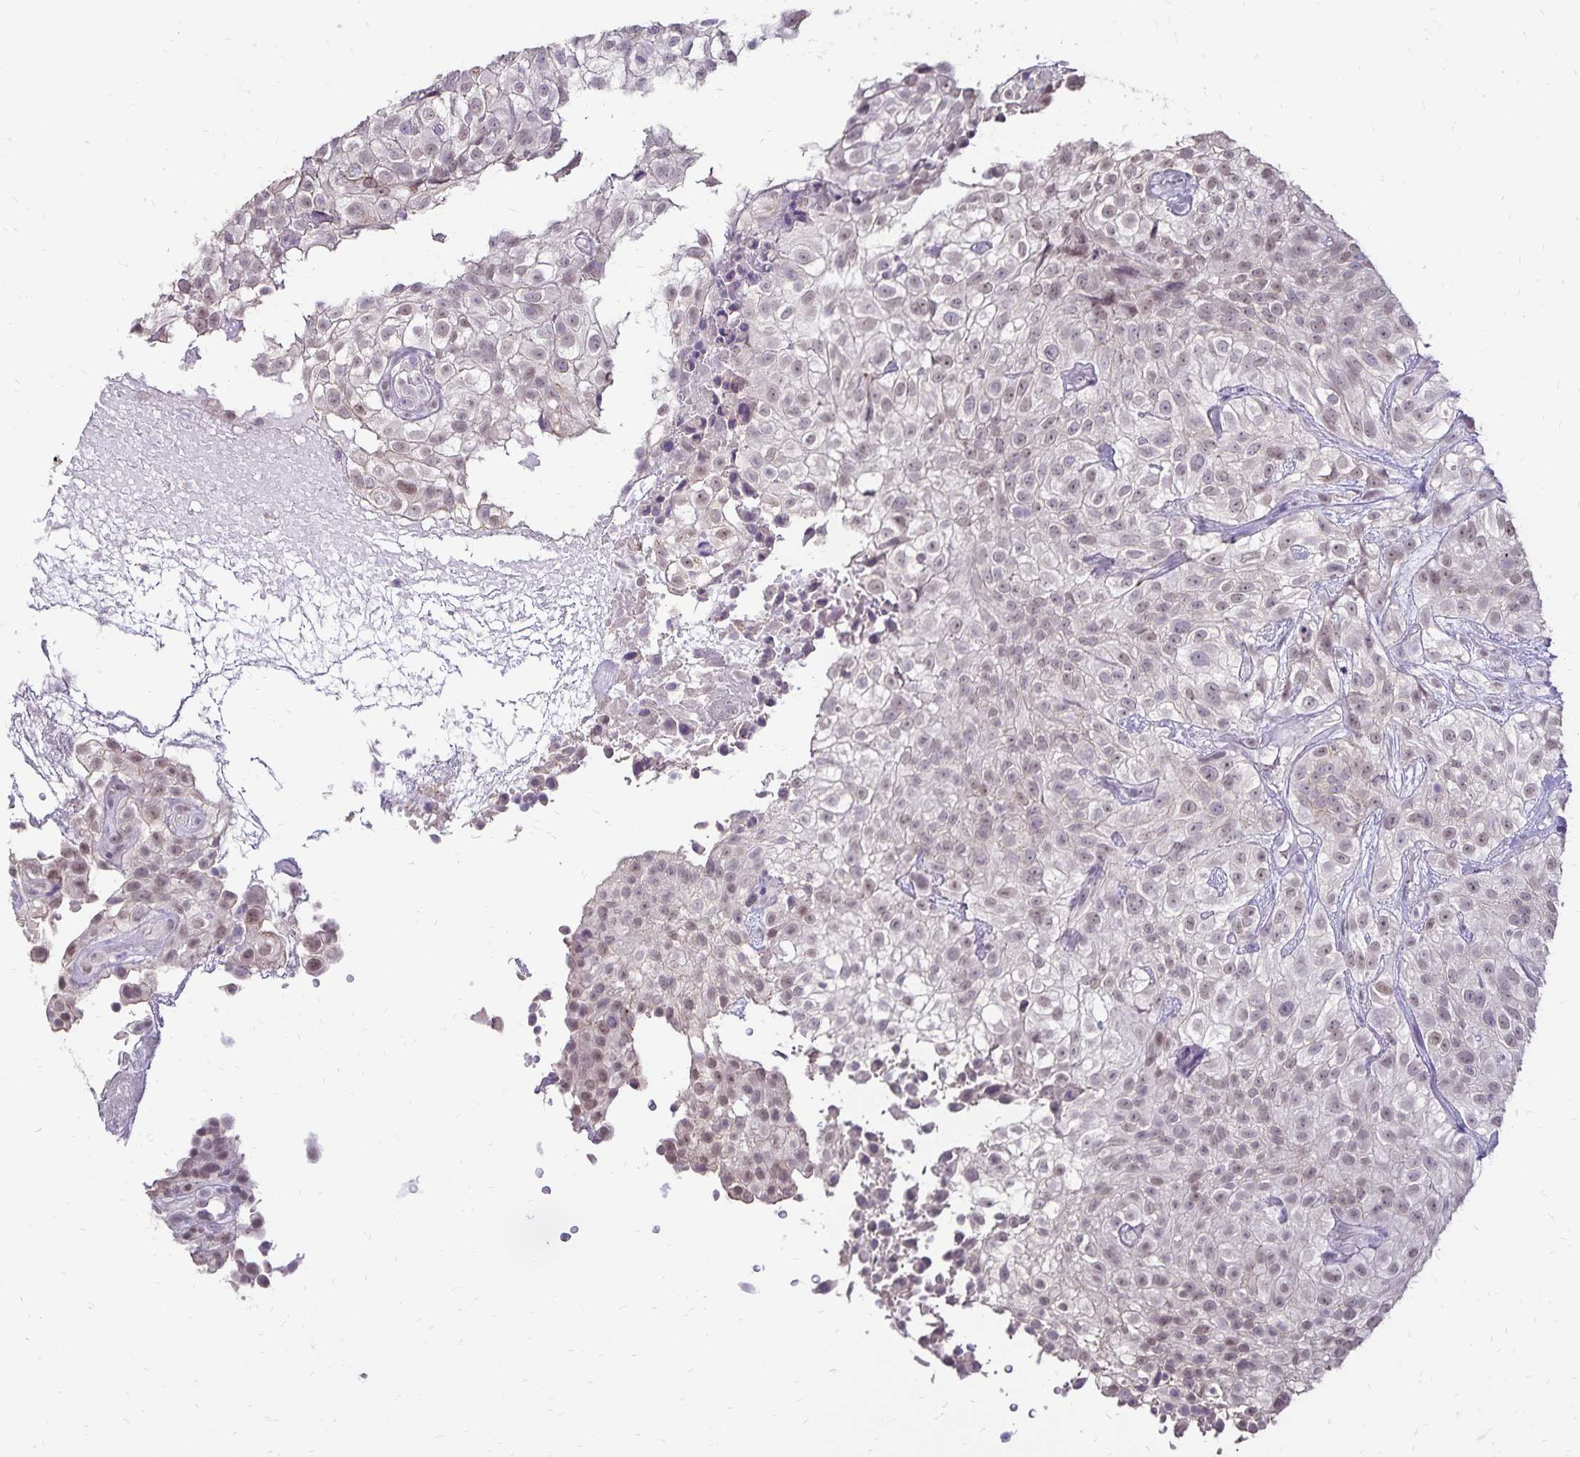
{"staining": {"intensity": "weak", "quantity": ">75%", "location": "nuclear"}, "tissue": "urothelial cancer", "cell_type": "Tumor cells", "image_type": "cancer", "snomed": [{"axis": "morphology", "description": "Urothelial carcinoma, High grade"}, {"axis": "topography", "description": "Urinary bladder"}], "caption": "The immunohistochemical stain shows weak nuclear expression in tumor cells of urothelial cancer tissue. (IHC, brightfield microscopy, high magnification).", "gene": "POLB", "patient": {"sex": "male", "age": 56}}